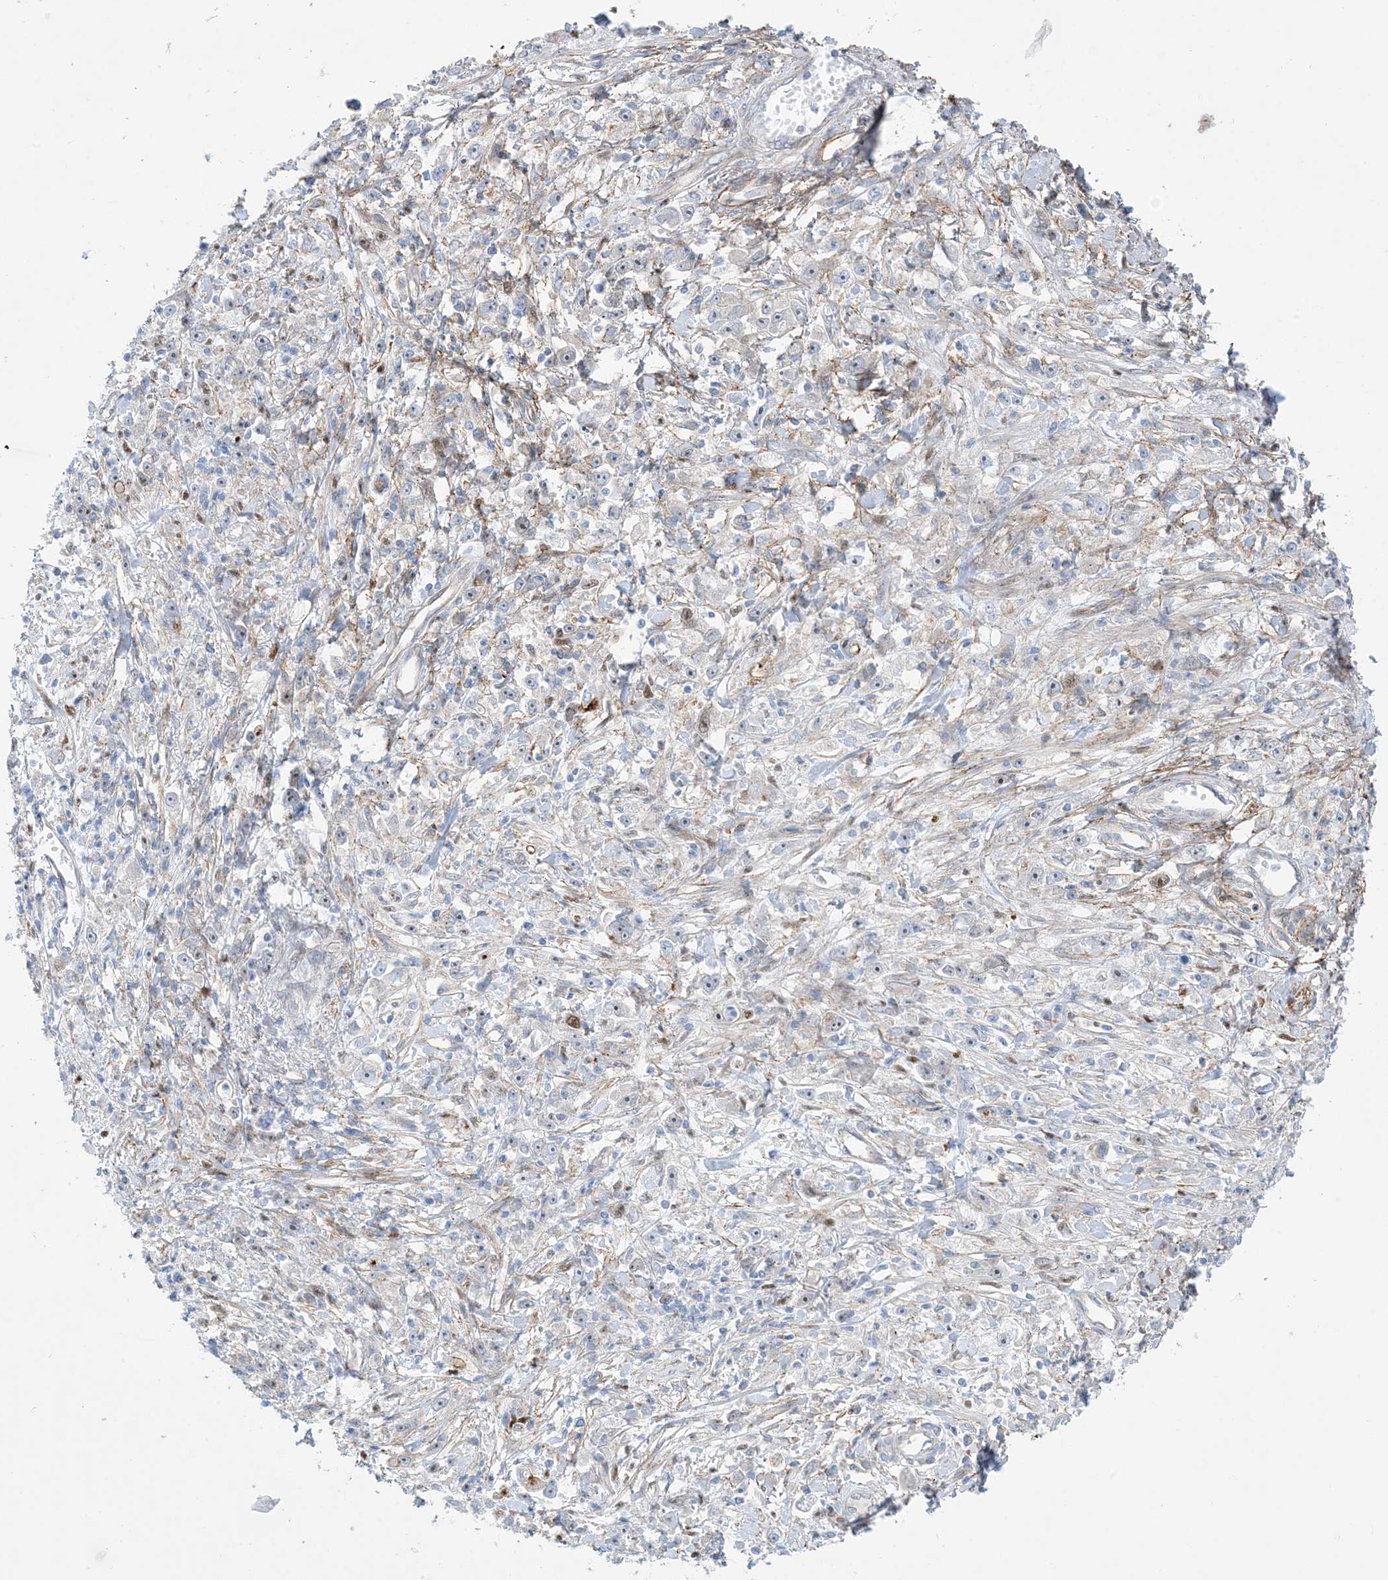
{"staining": {"intensity": "negative", "quantity": "none", "location": "none"}, "tissue": "stomach cancer", "cell_type": "Tumor cells", "image_type": "cancer", "snomed": [{"axis": "morphology", "description": "Adenocarcinoma, NOS"}, {"axis": "topography", "description": "Stomach"}], "caption": "Immunohistochemistry histopathology image of human stomach adenocarcinoma stained for a protein (brown), which displays no staining in tumor cells. (DAB immunohistochemistry with hematoxylin counter stain).", "gene": "MARS2", "patient": {"sex": "female", "age": 59}}